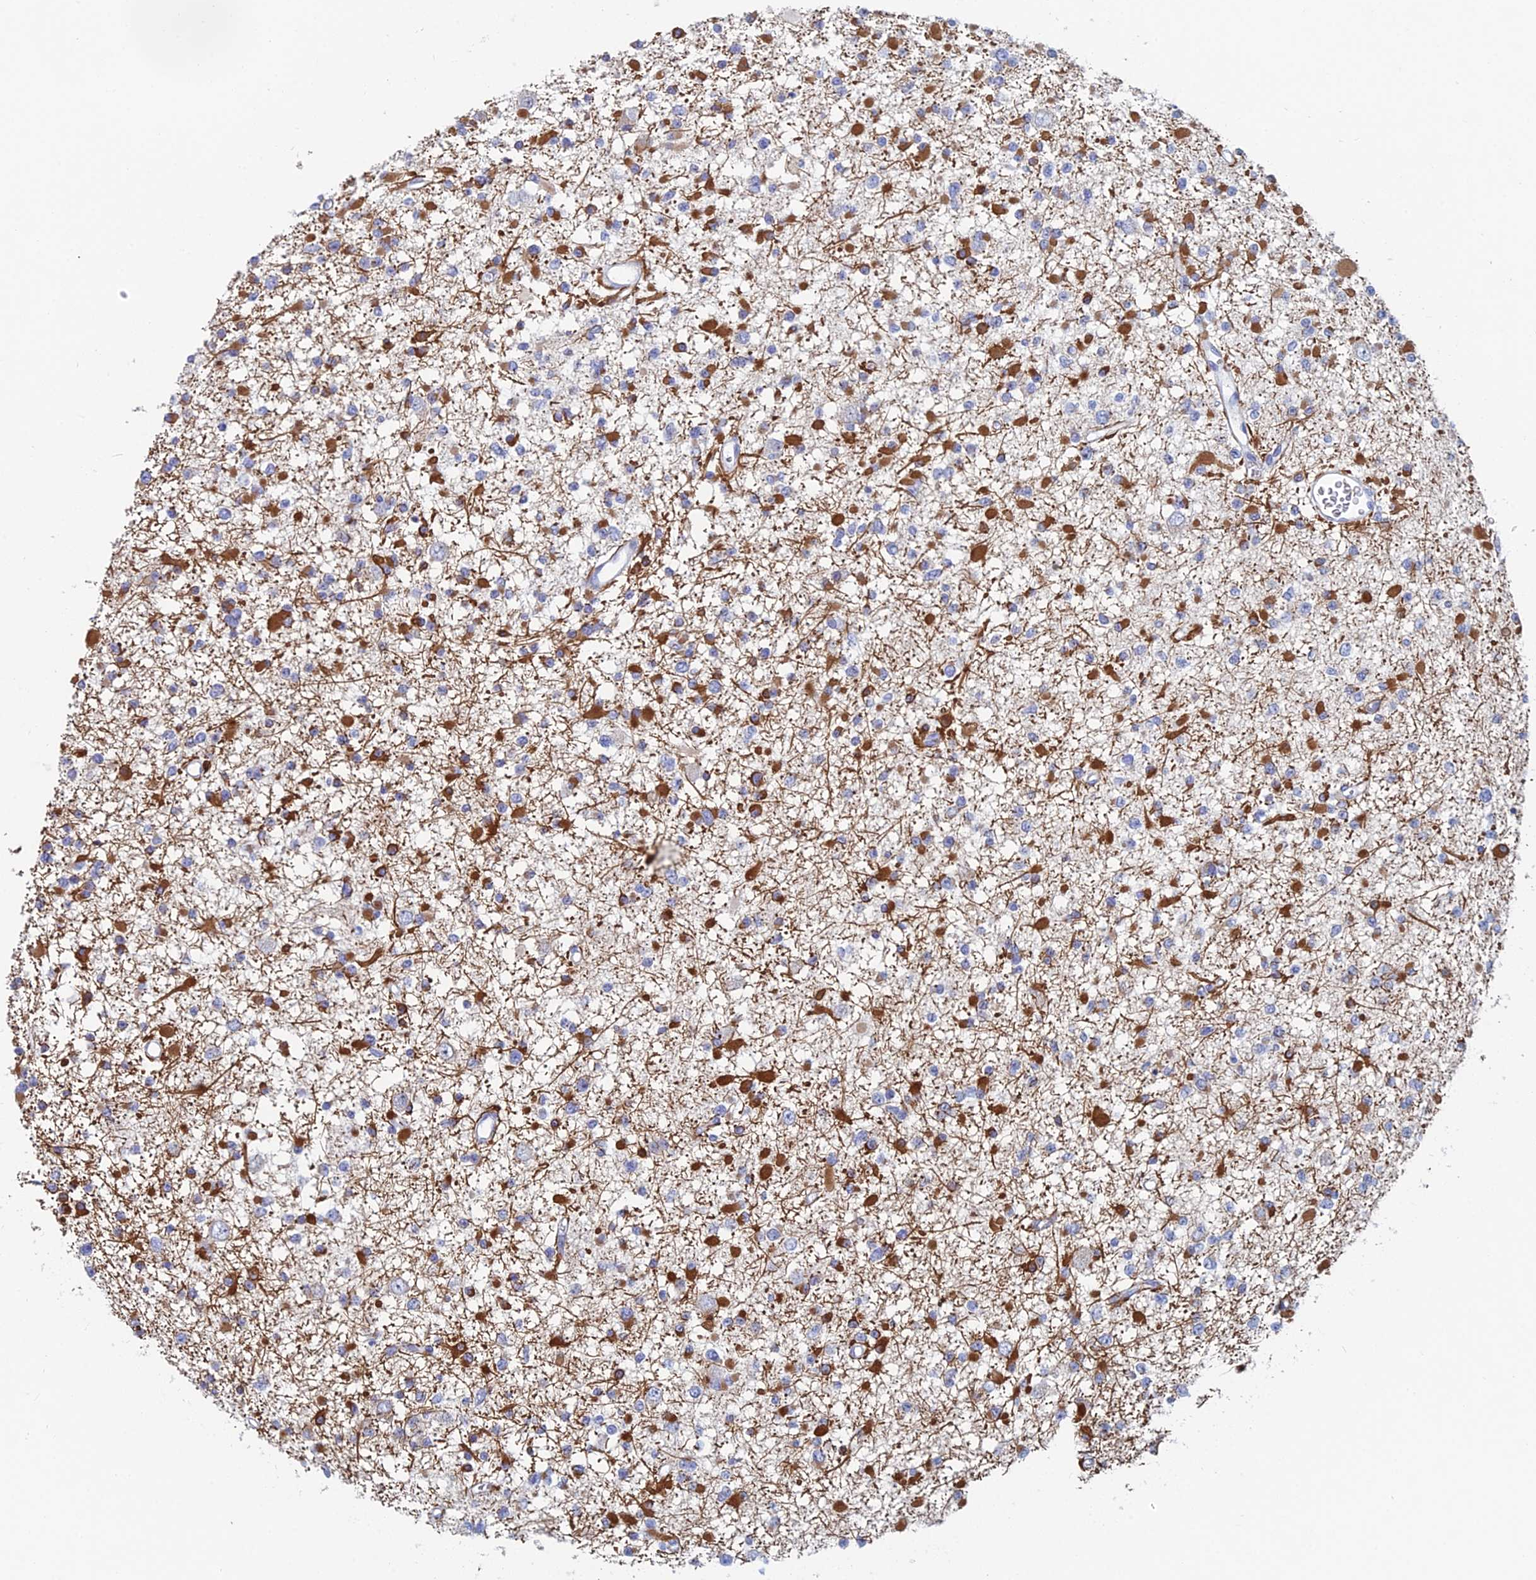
{"staining": {"intensity": "moderate", "quantity": "25%-75%", "location": "cytoplasmic/membranous"}, "tissue": "glioma", "cell_type": "Tumor cells", "image_type": "cancer", "snomed": [{"axis": "morphology", "description": "Glioma, malignant, Low grade"}, {"axis": "topography", "description": "Brain"}], "caption": "Malignant glioma (low-grade) tissue reveals moderate cytoplasmic/membranous staining in about 25%-75% of tumor cells", "gene": "ACSM1", "patient": {"sex": "female", "age": 22}}